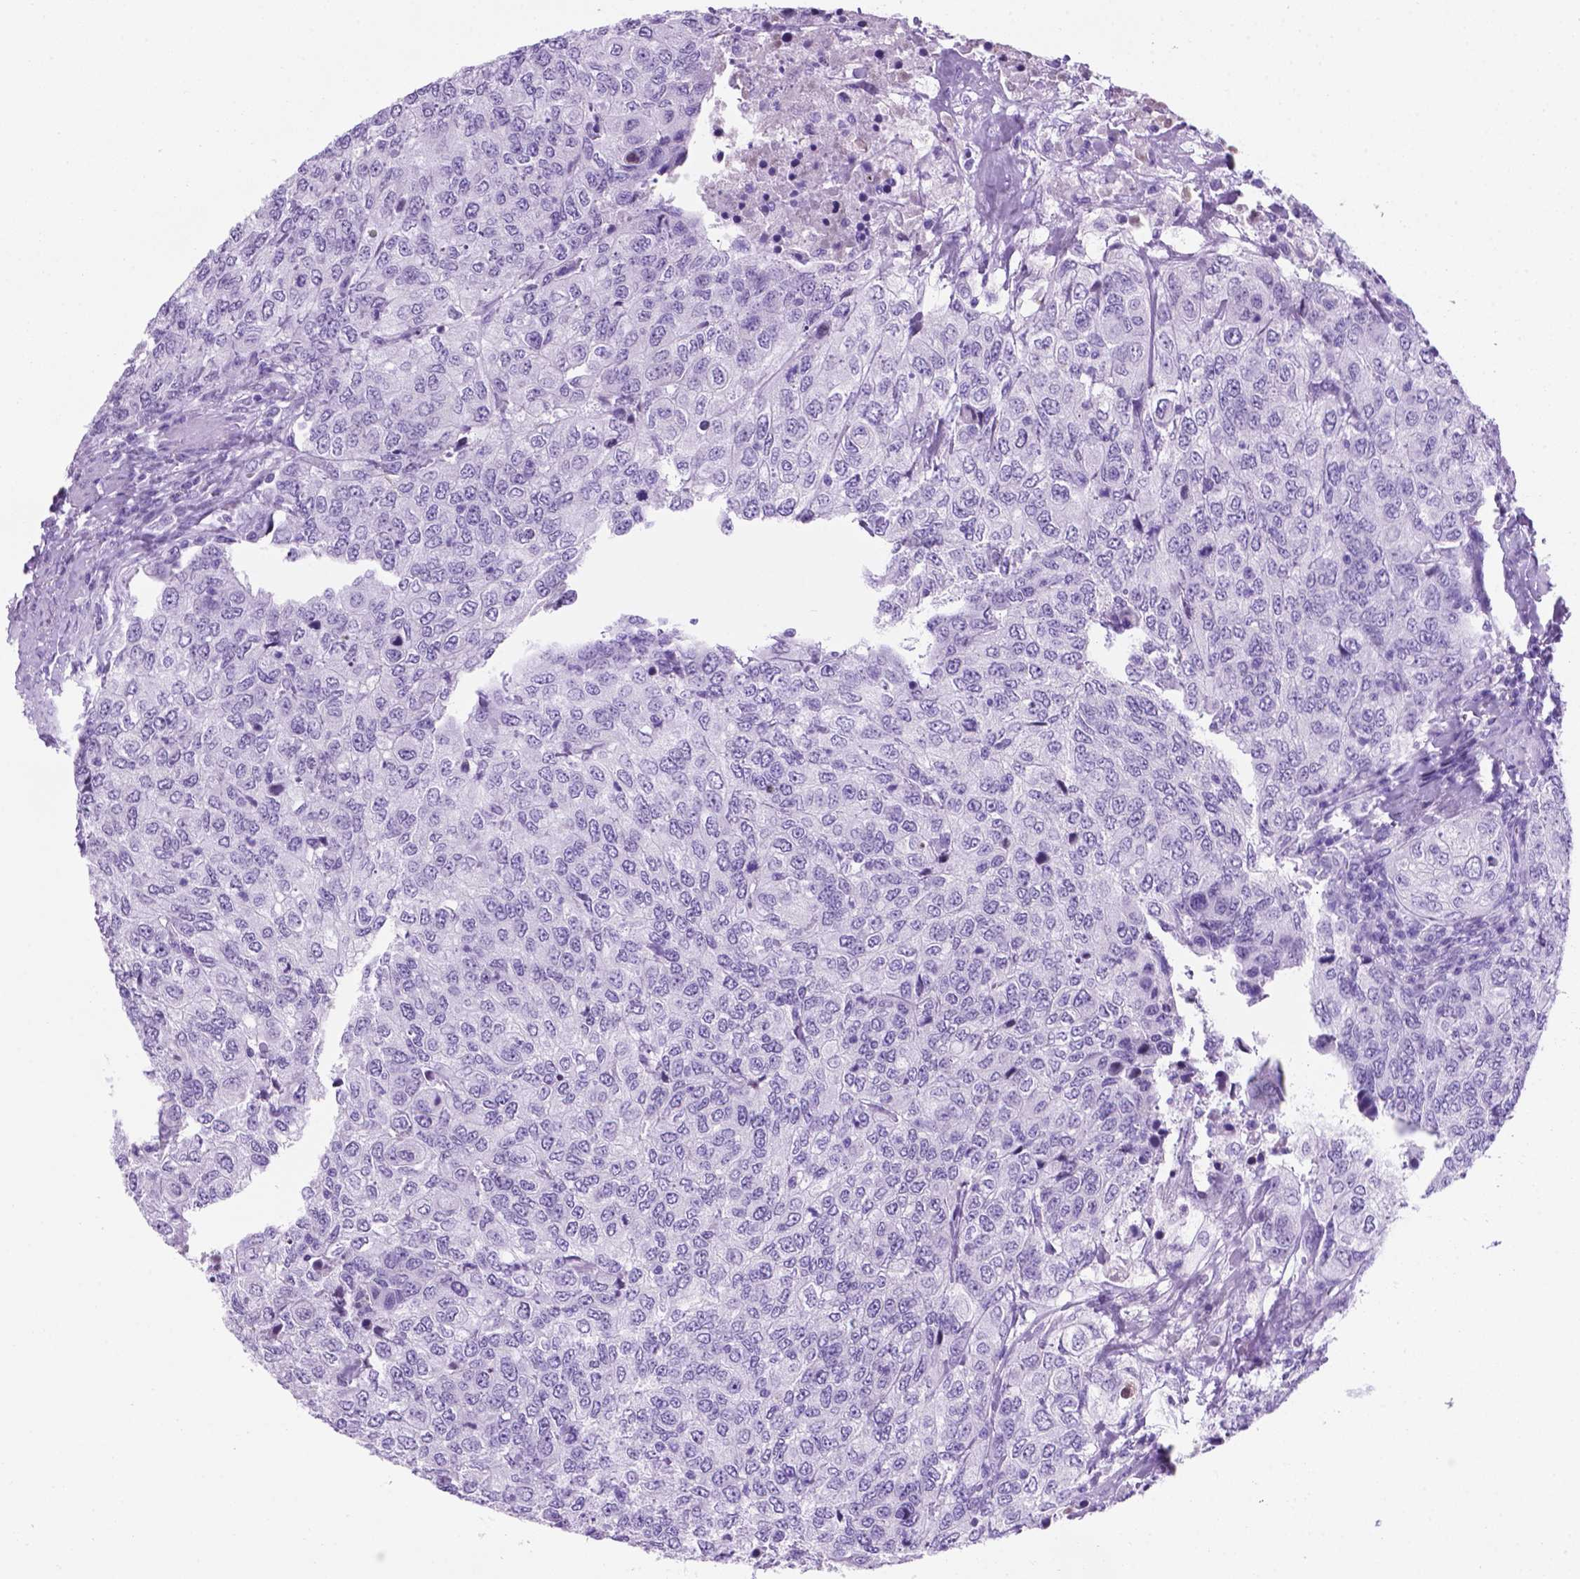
{"staining": {"intensity": "negative", "quantity": "none", "location": "none"}, "tissue": "urothelial cancer", "cell_type": "Tumor cells", "image_type": "cancer", "snomed": [{"axis": "morphology", "description": "Urothelial carcinoma, High grade"}, {"axis": "topography", "description": "Urinary bladder"}], "caption": "Immunohistochemical staining of human urothelial carcinoma (high-grade) shows no significant expression in tumor cells.", "gene": "C17orf107", "patient": {"sex": "female", "age": 78}}